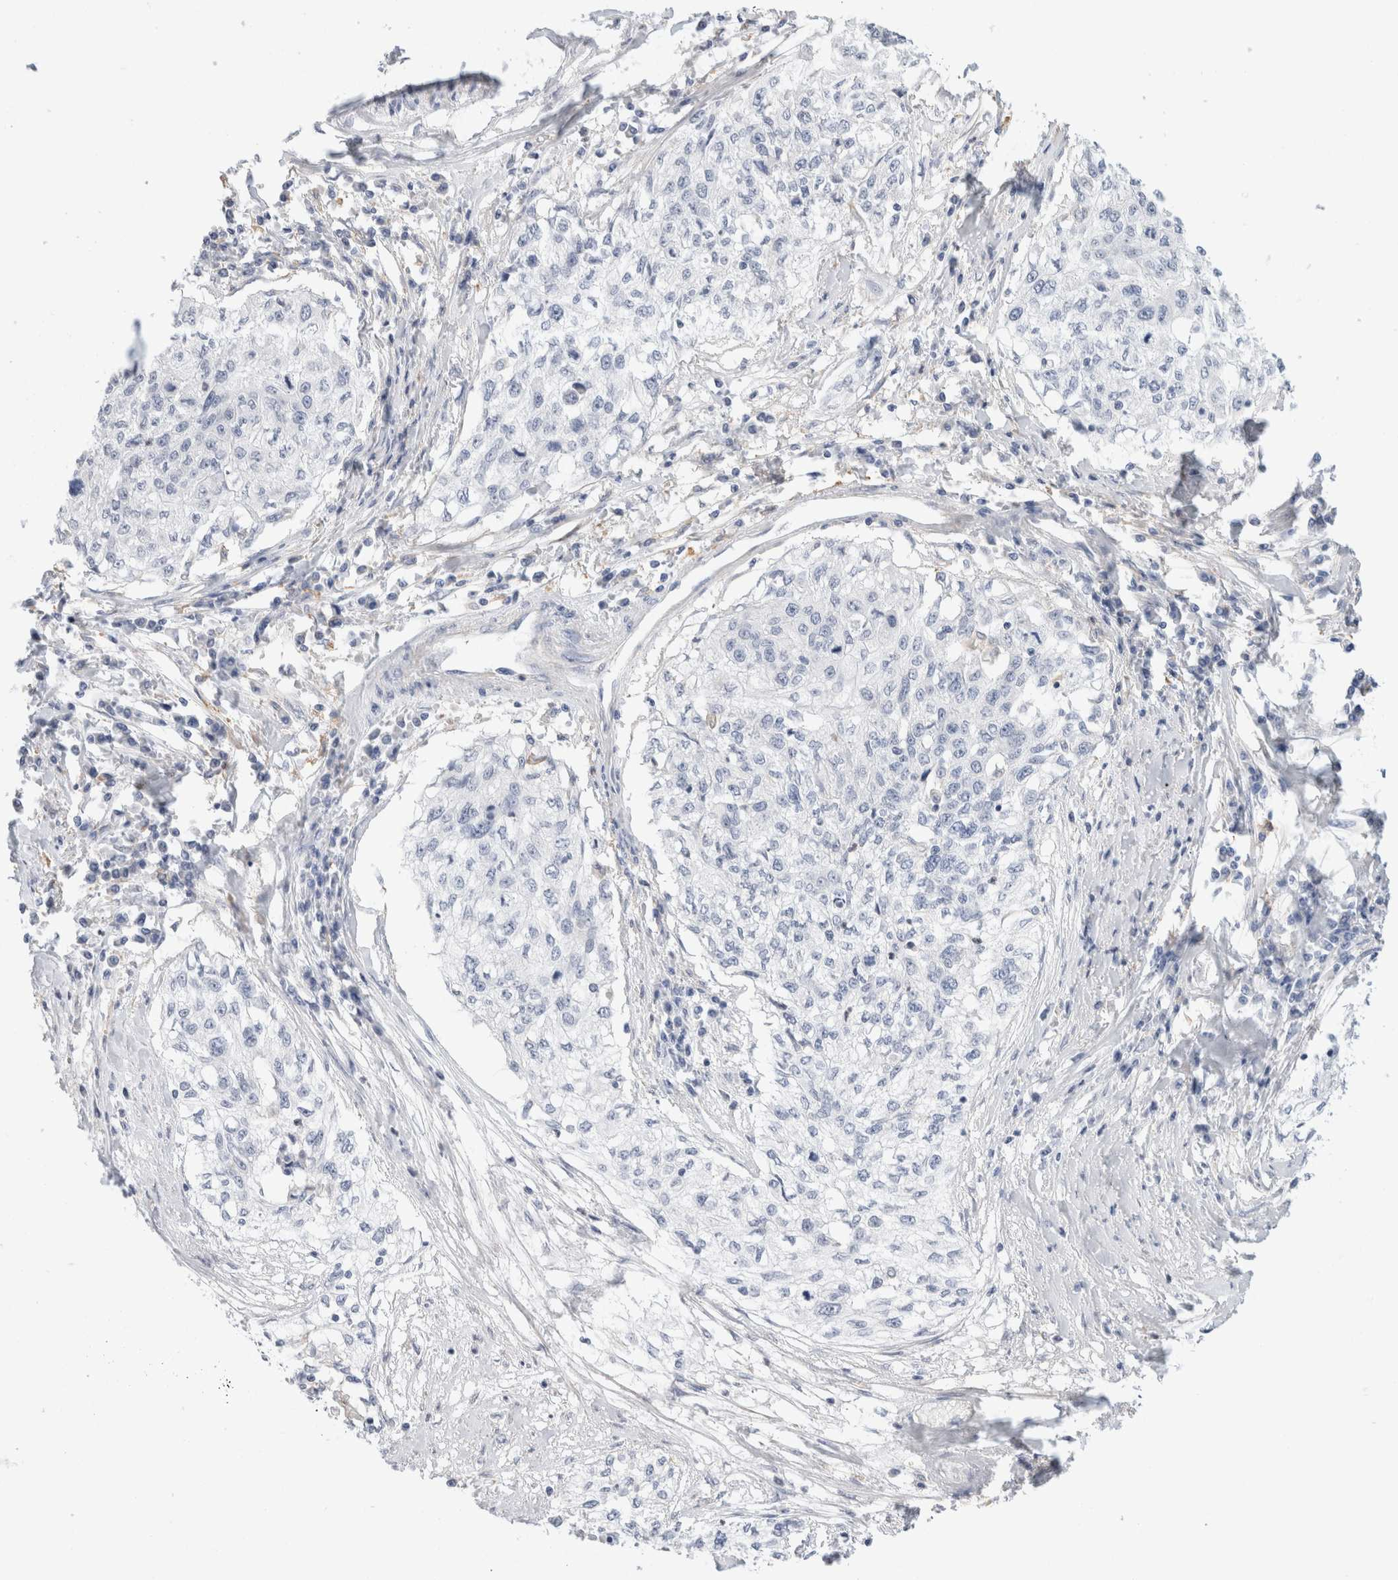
{"staining": {"intensity": "negative", "quantity": "none", "location": "none"}, "tissue": "cervical cancer", "cell_type": "Tumor cells", "image_type": "cancer", "snomed": [{"axis": "morphology", "description": "Squamous cell carcinoma, NOS"}, {"axis": "topography", "description": "Cervix"}], "caption": "A high-resolution micrograph shows IHC staining of cervical cancer, which shows no significant positivity in tumor cells. (Immunohistochemistry (ihc), brightfield microscopy, high magnification).", "gene": "ADAM30", "patient": {"sex": "female", "age": 57}}